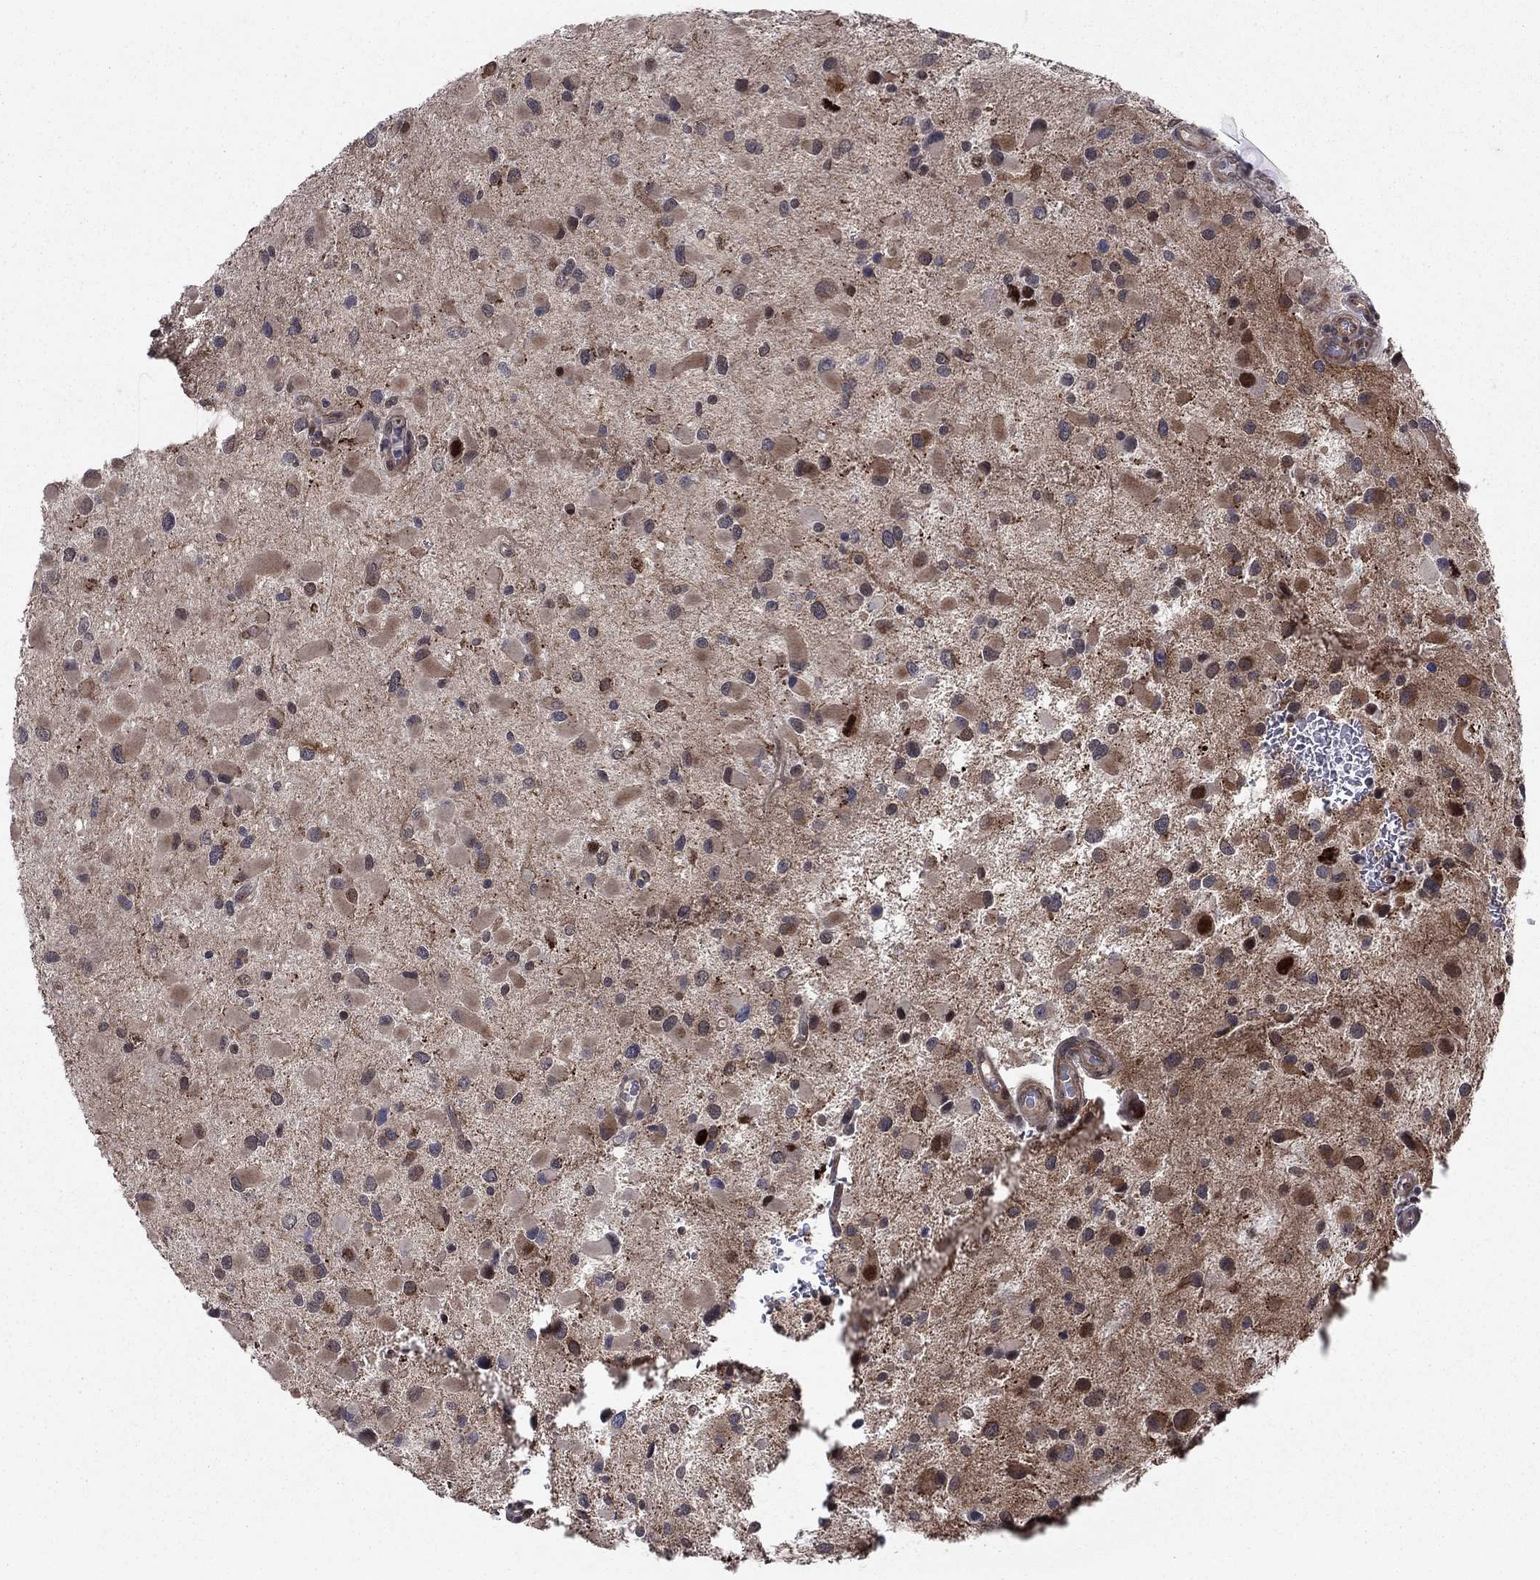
{"staining": {"intensity": "strong", "quantity": "<25%", "location": "cytoplasmic/membranous,nuclear"}, "tissue": "glioma", "cell_type": "Tumor cells", "image_type": "cancer", "snomed": [{"axis": "morphology", "description": "Glioma, malignant, Low grade"}, {"axis": "topography", "description": "Brain"}], "caption": "Human glioma stained with a brown dye shows strong cytoplasmic/membranous and nuclear positive expression in about <25% of tumor cells.", "gene": "PSMC1", "patient": {"sex": "female", "age": 32}}